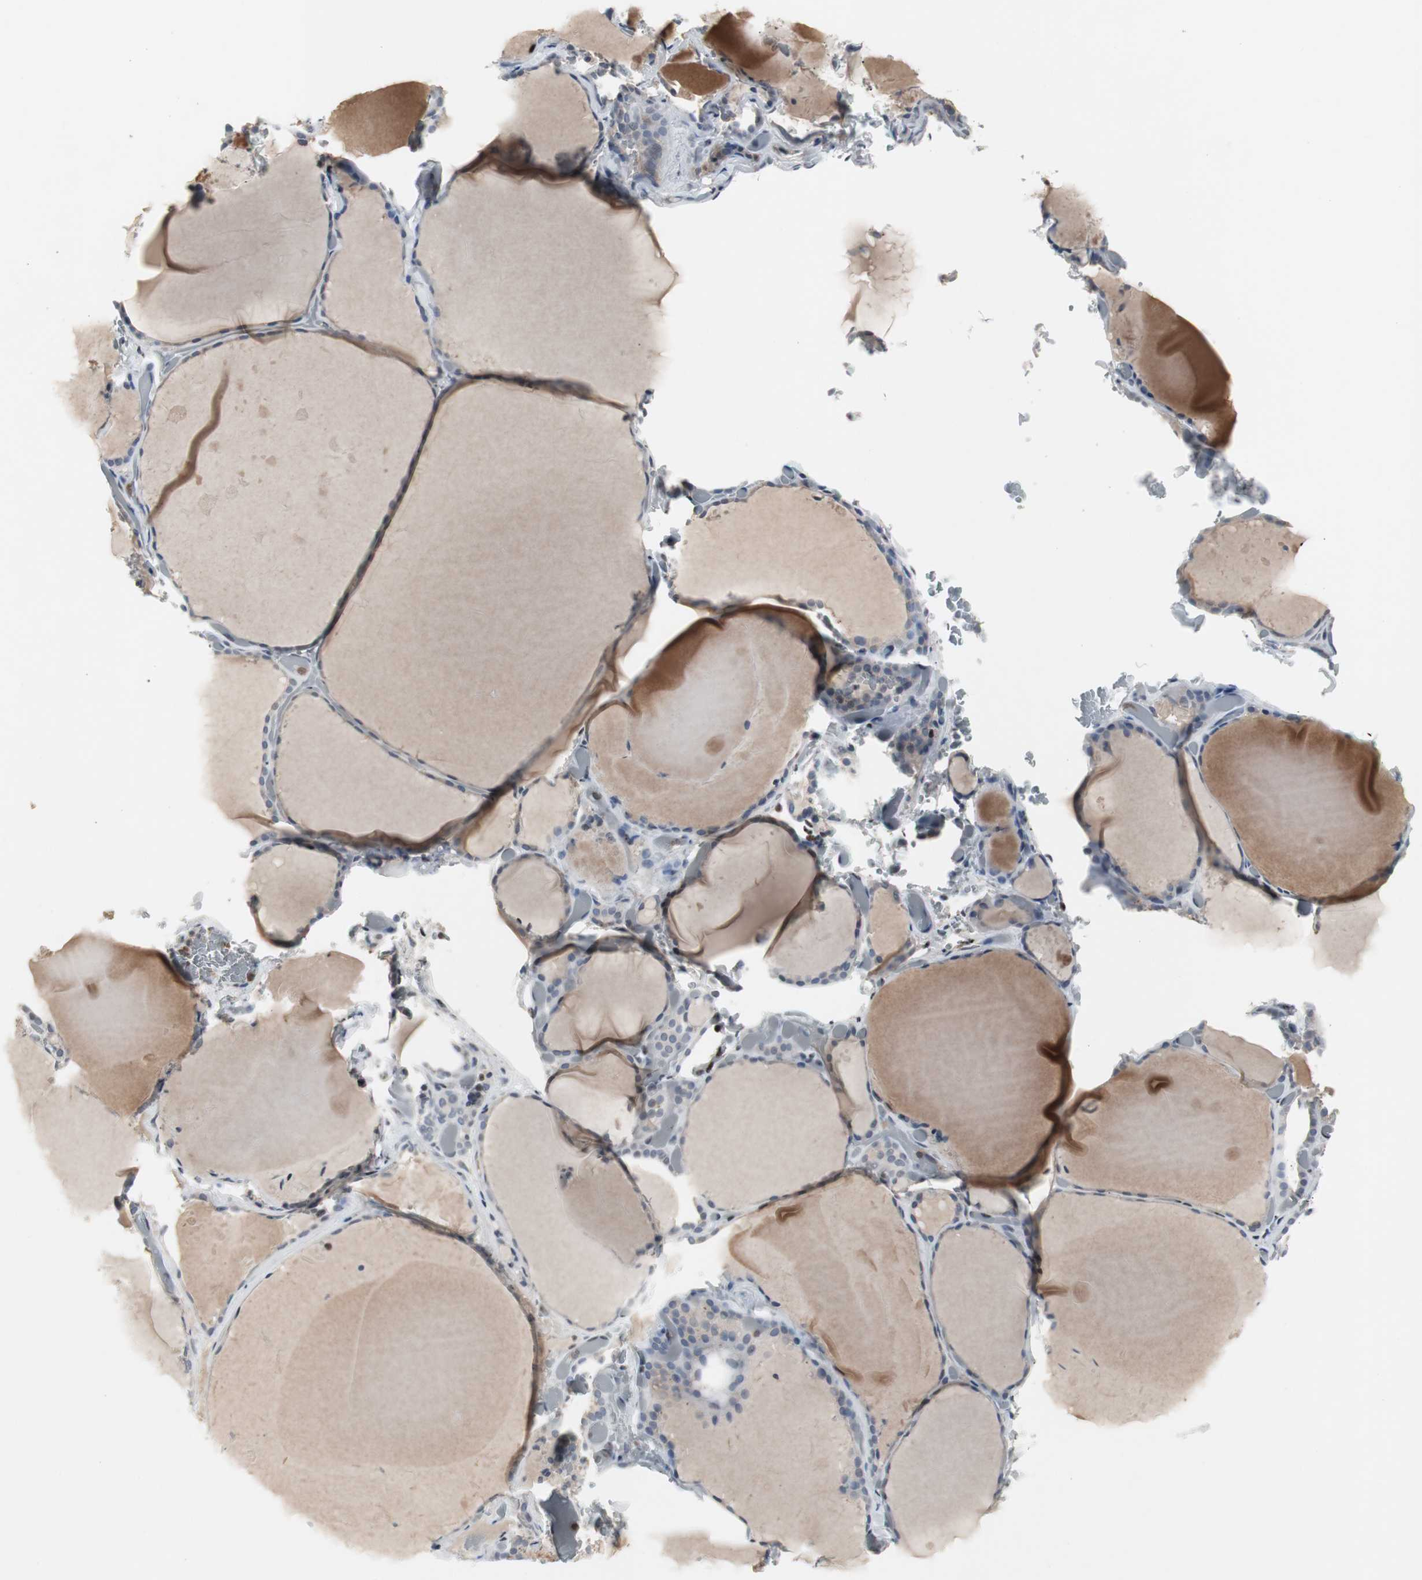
{"staining": {"intensity": "moderate", "quantity": "<25%", "location": "nuclear"}, "tissue": "thyroid gland", "cell_type": "Glandular cells", "image_type": "normal", "snomed": [{"axis": "morphology", "description": "Normal tissue, NOS"}, {"axis": "topography", "description": "Thyroid gland"}], "caption": "IHC staining of unremarkable thyroid gland, which reveals low levels of moderate nuclear staining in about <25% of glandular cells indicating moderate nuclear protein positivity. The staining was performed using DAB (3,3'-diaminobenzidine) (brown) for protein detection and nuclei were counterstained in hematoxylin (blue).", "gene": "GRK2", "patient": {"sex": "female", "age": 22}}